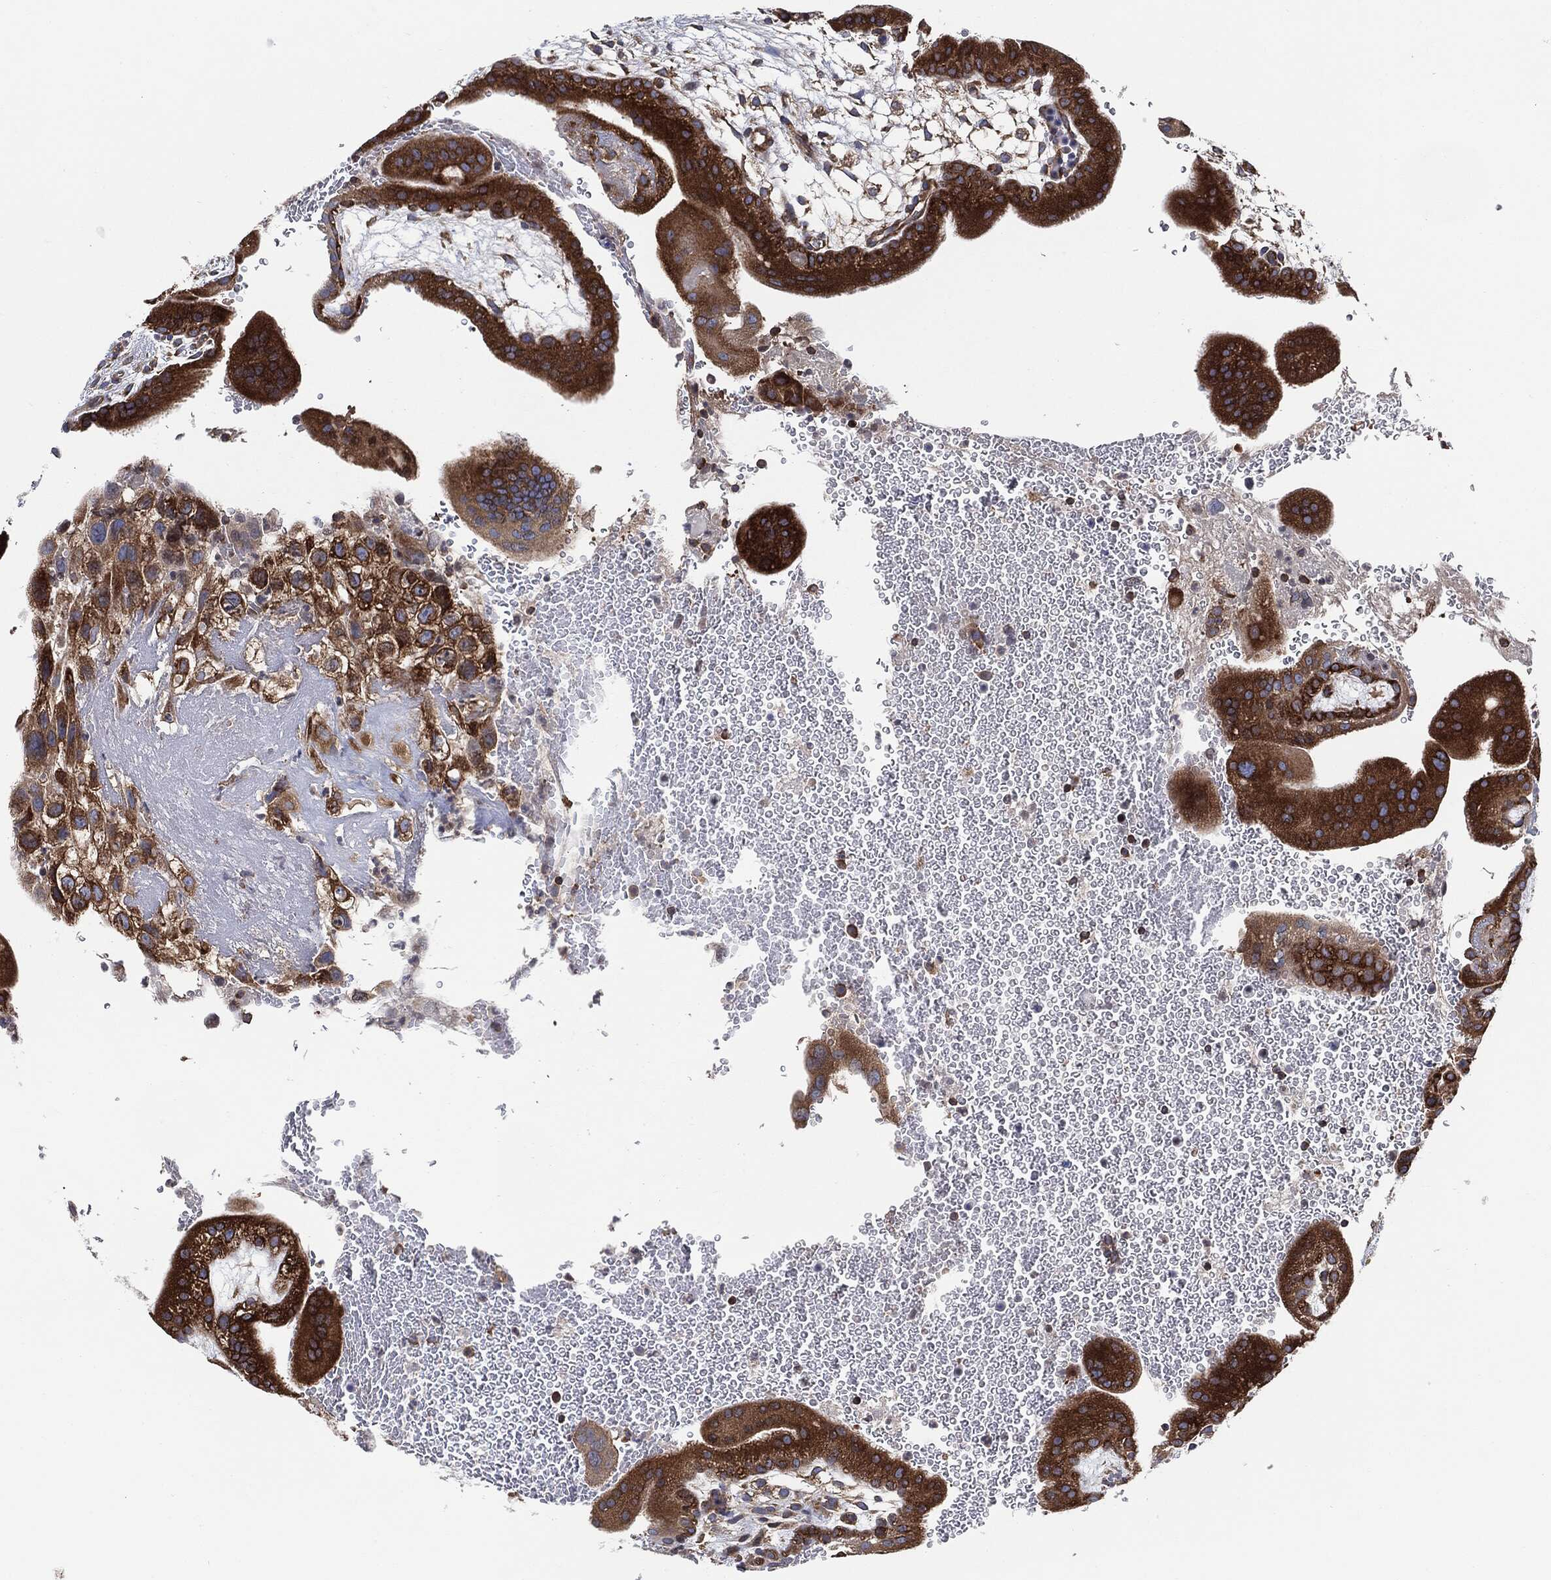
{"staining": {"intensity": "moderate", "quantity": ">75%", "location": "cytoplasmic/membranous"}, "tissue": "placenta", "cell_type": "Decidual cells", "image_type": "normal", "snomed": [{"axis": "morphology", "description": "Normal tissue, NOS"}, {"axis": "topography", "description": "Placenta"}], "caption": "This micrograph demonstrates immunohistochemistry (IHC) staining of unremarkable placenta, with medium moderate cytoplasmic/membranous expression in about >75% of decidual cells.", "gene": "EIF2S2", "patient": {"sex": "female", "age": 19}}